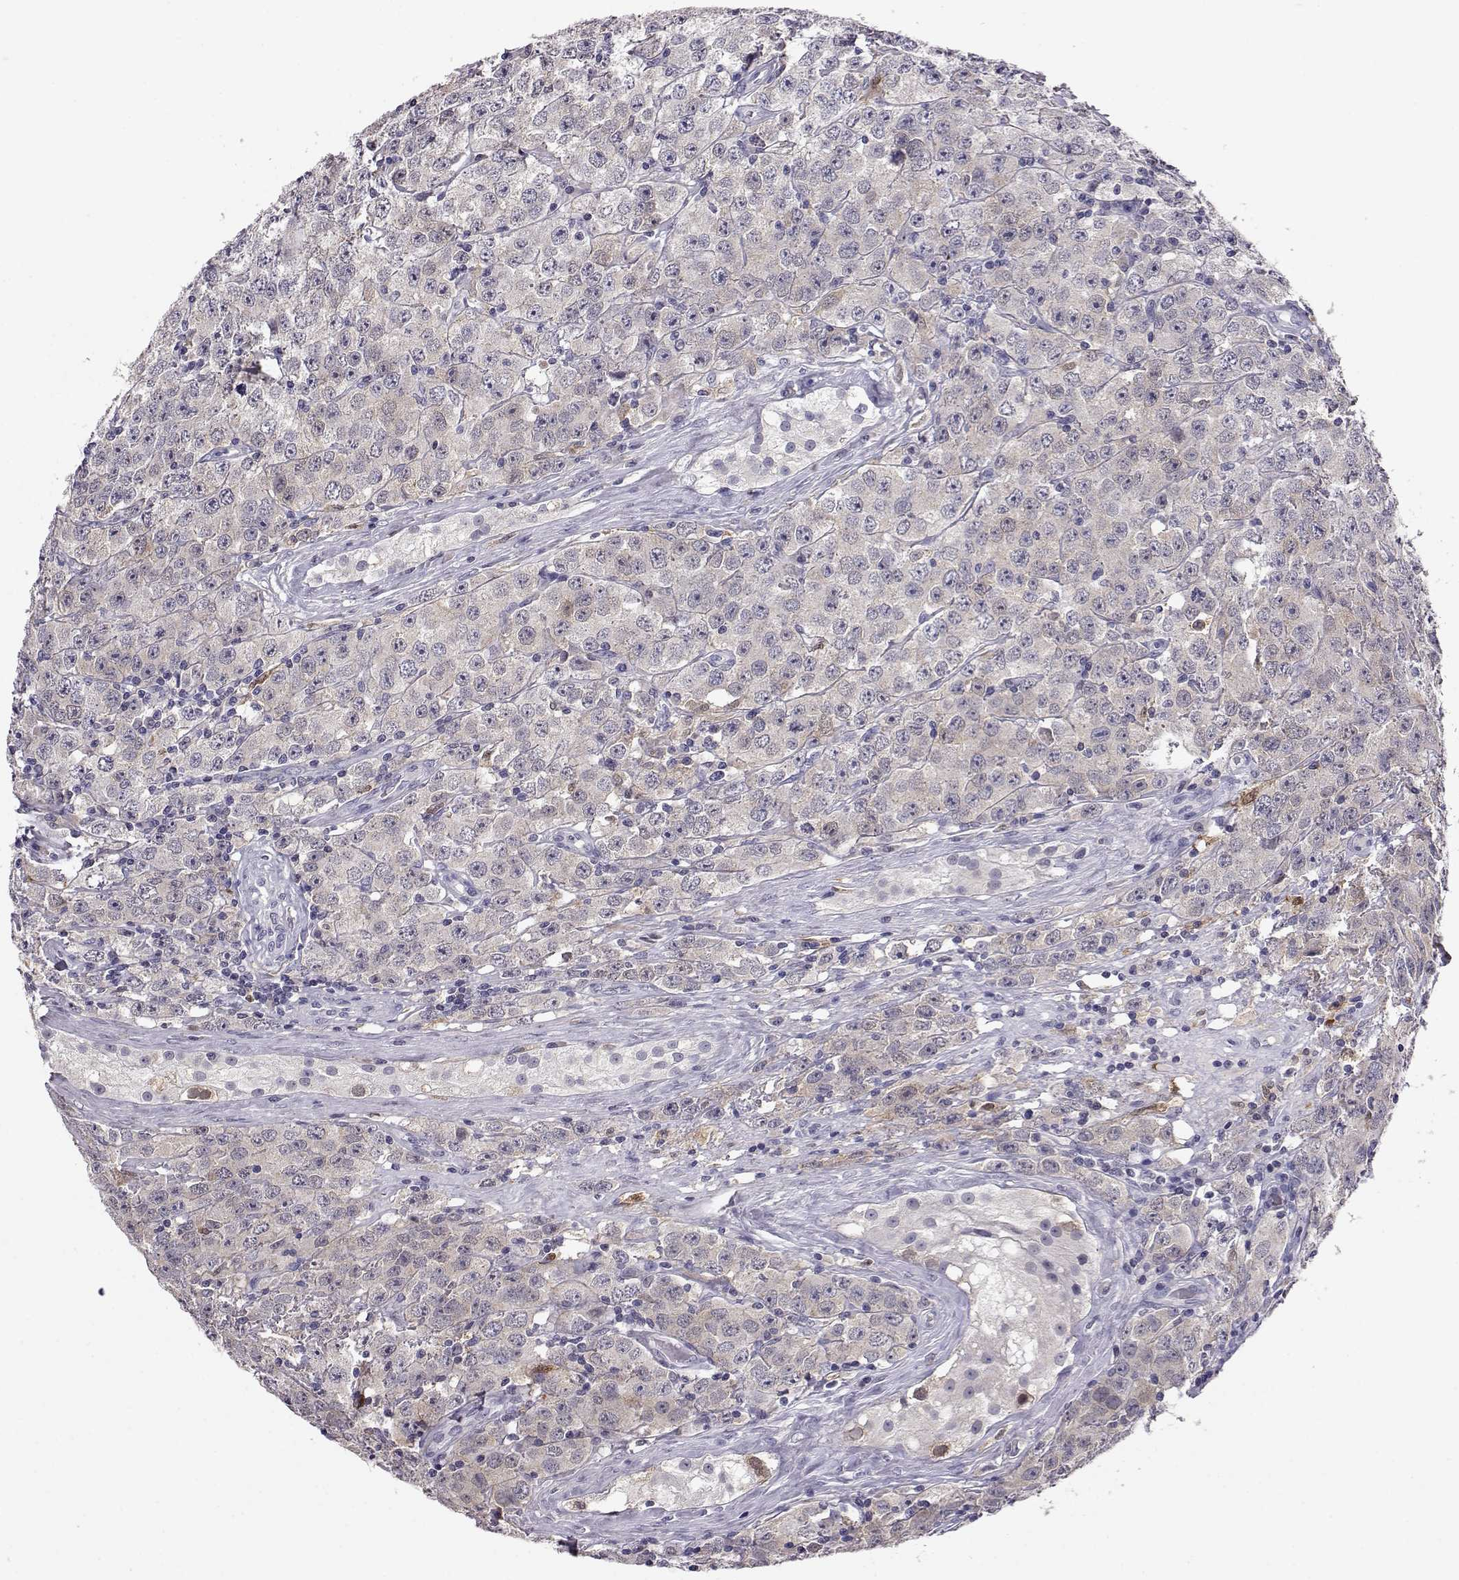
{"staining": {"intensity": "negative", "quantity": "none", "location": "none"}, "tissue": "testis cancer", "cell_type": "Tumor cells", "image_type": "cancer", "snomed": [{"axis": "morphology", "description": "Seminoma, NOS"}, {"axis": "topography", "description": "Testis"}], "caption": "This photomicrograph is of testis cancer (seminoma) stained with immunohistochemistry (IHC) to label a protein in brown with the nuclei are counter-stained blue. There is no staining in tumor cells.", "gene": "AKR1B1", "patient": {"sex": "male", "age": 52}}